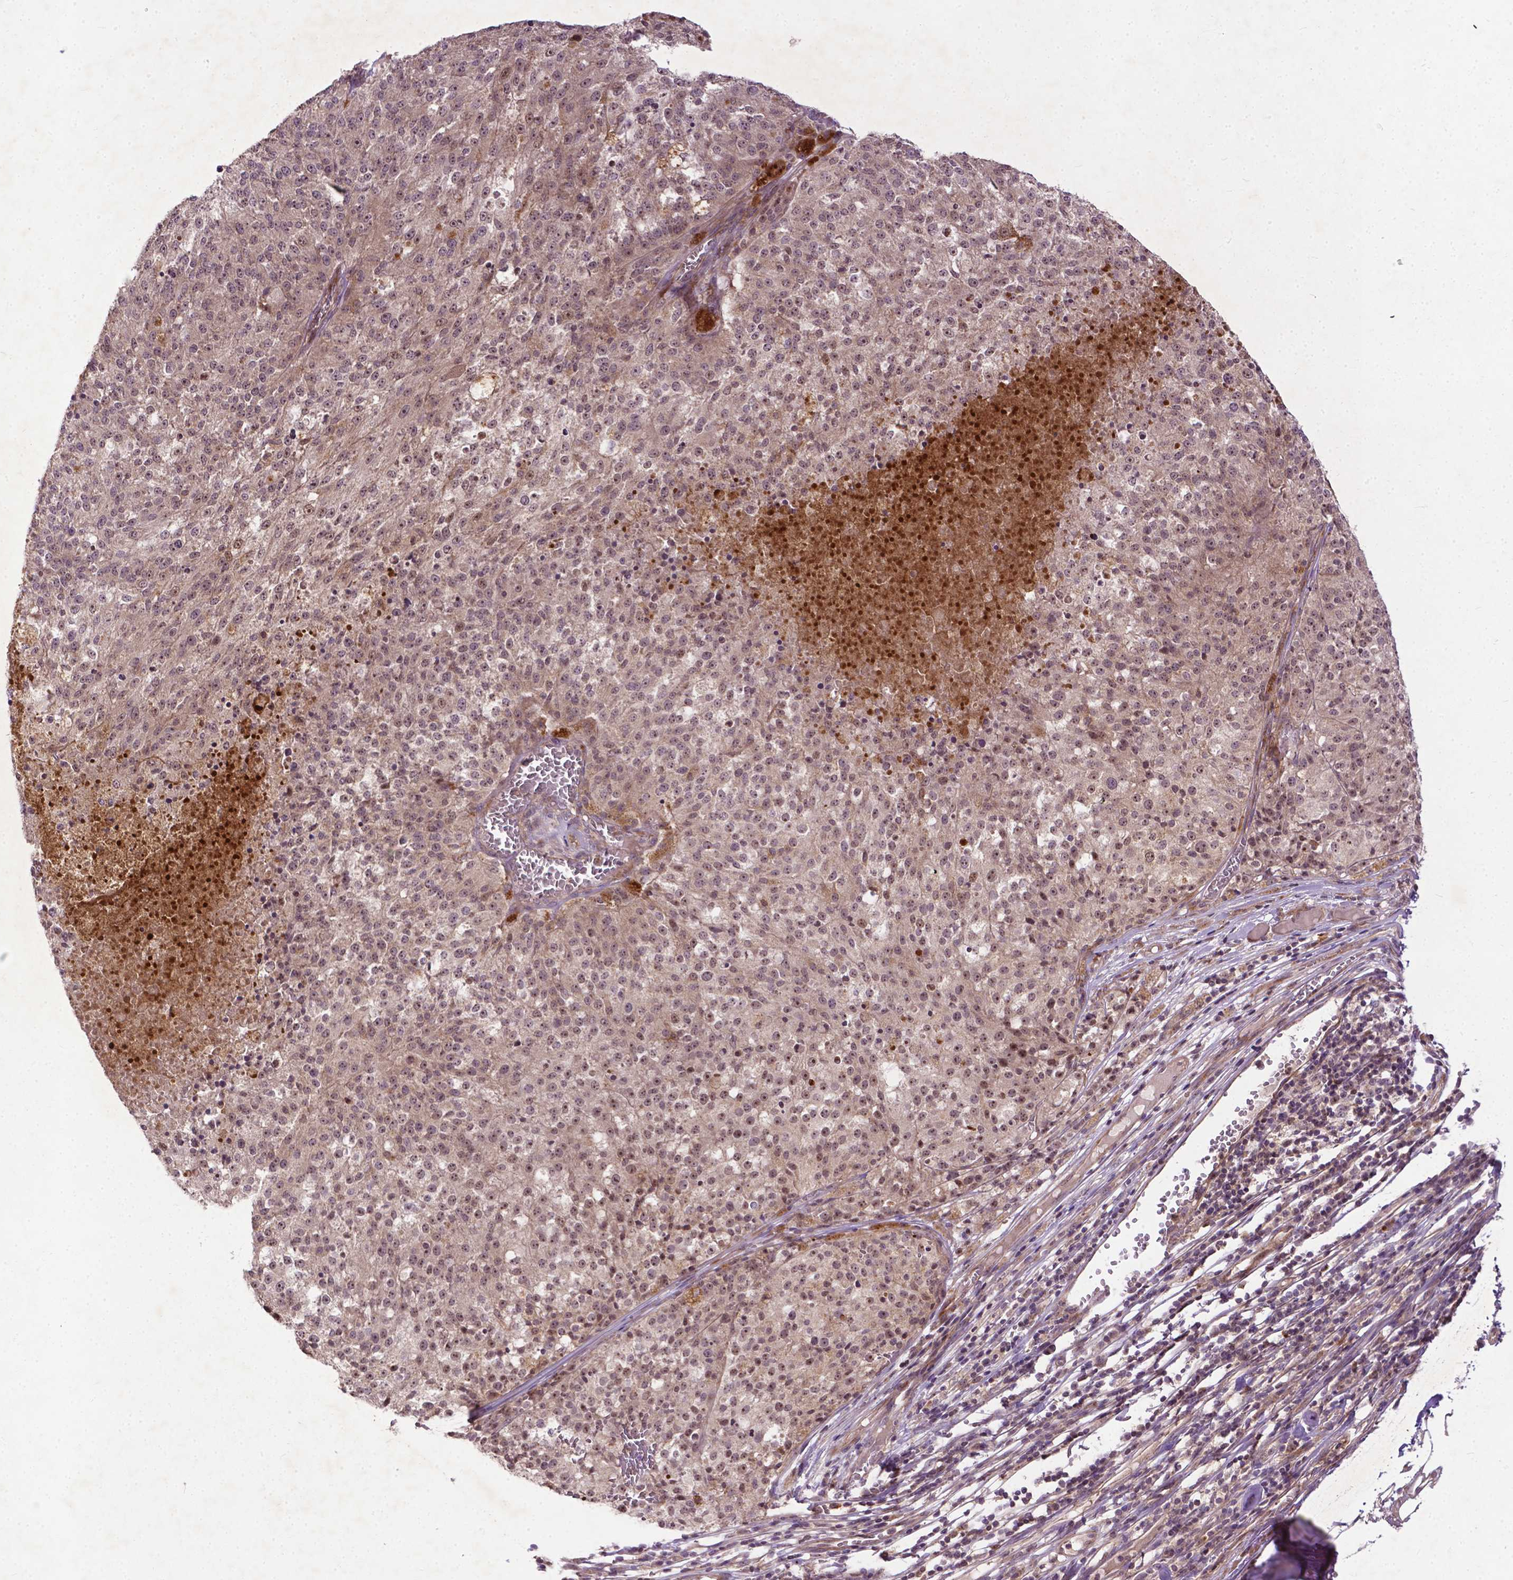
{"staining": {"intensity": "weak", "quantity": "25%-75%", "location": "nuclear"}, "tissue": "melanoma", "cell_type": "Tumor cells", "image_type": "cancer", "snomed": [{"axis": "morphology", "description": "Malignant melanoma, Metastatic site"}, {"axis": "topography", "description": "Lymph node"}], "caption": "This is a micrograph of immunohistochemistry (IHC) staining of malignant melanoma (metastatic site), which shows weak expression in the nuclear of tumor cells.", "gene": "PARP3", "patient": {"sex": "female", "age": 64}}